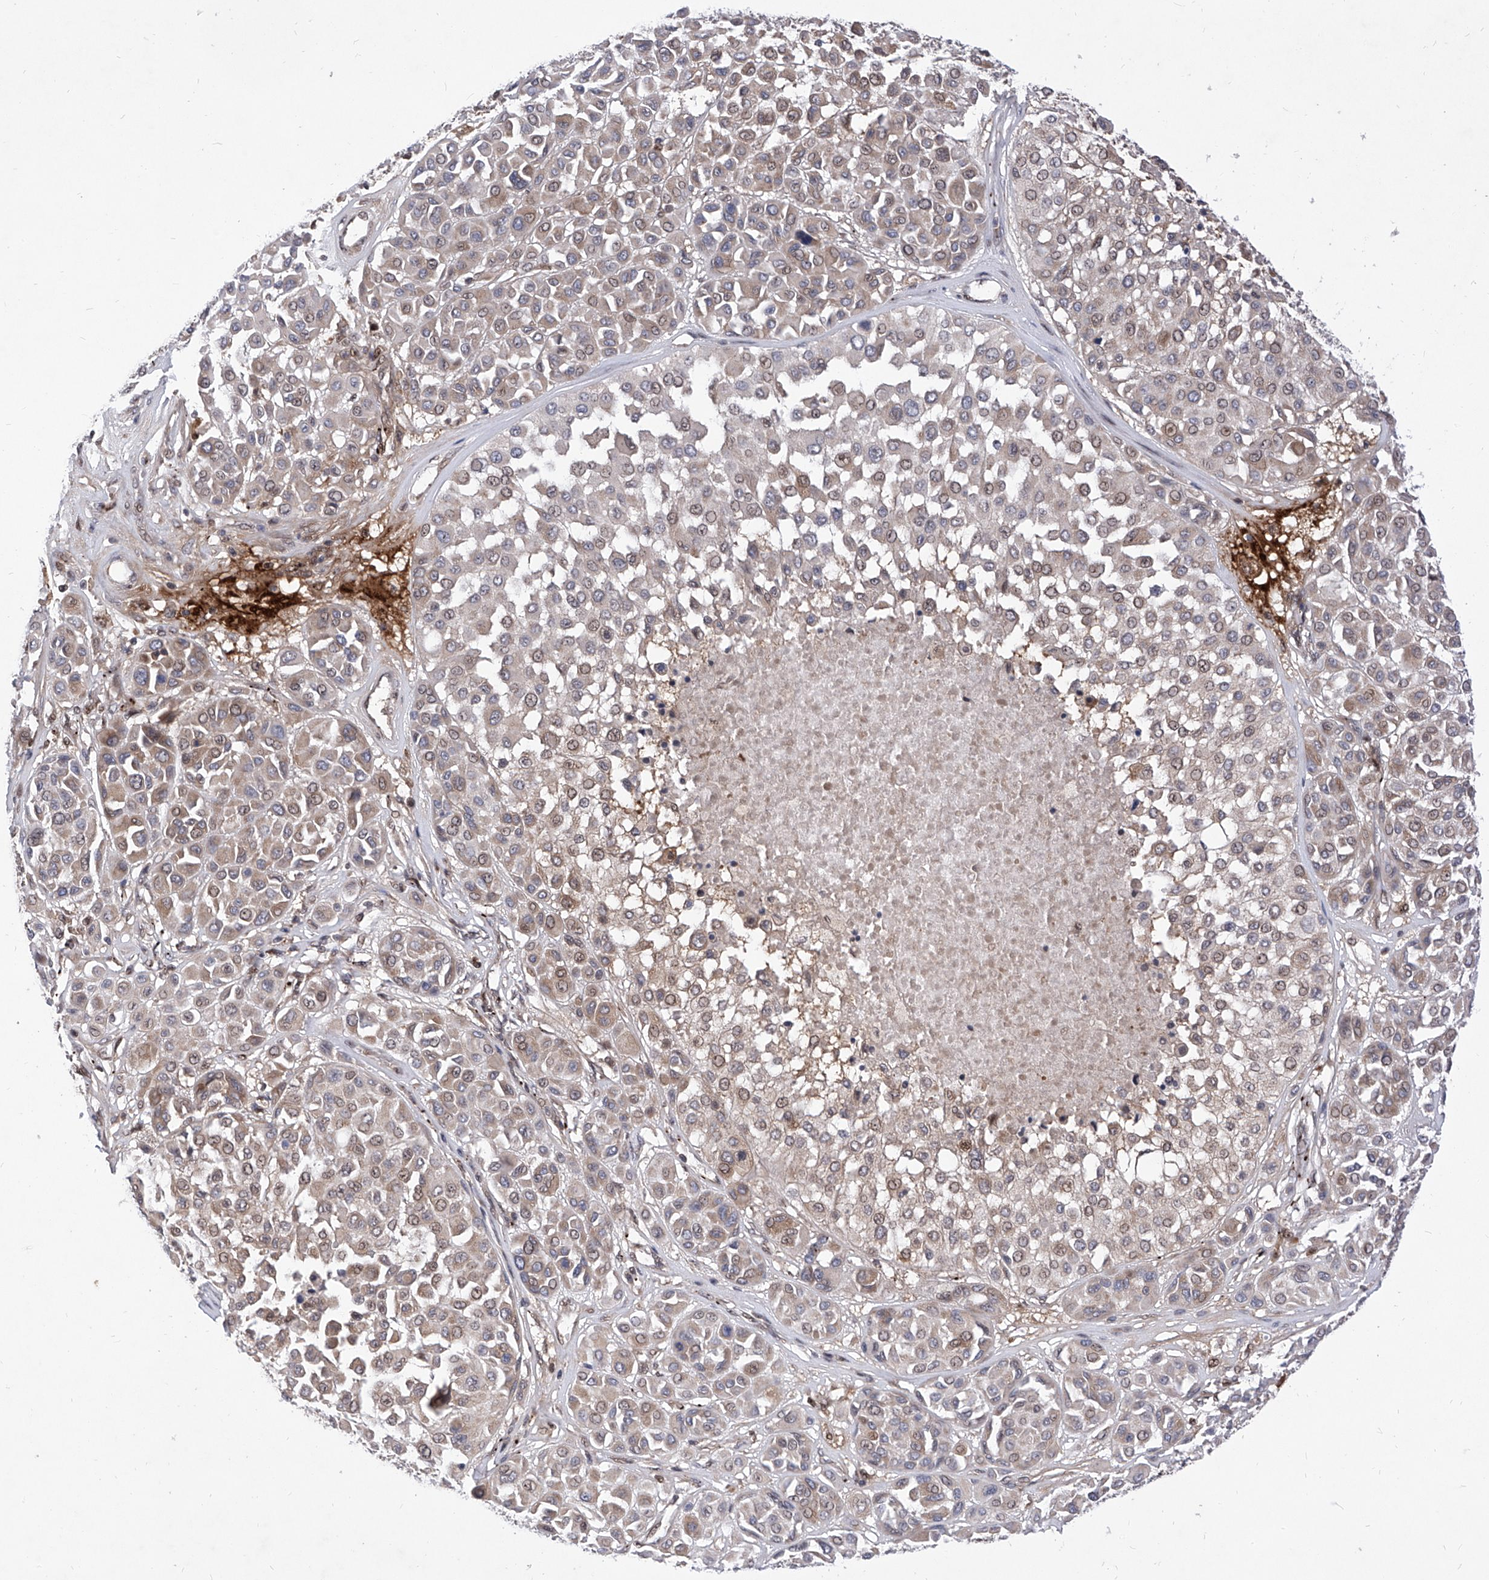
{"staining": {"intensity": "weak", "quantity": "25%-75%", "location": "cytoplasmic/membranous,nuclear"}, "tissue": "melanoma", "cell_type": "Tumor cells", "image_type": "cancer", "snomed": [{"axis": "morphology", "description": "Malignant melanoma, Metastatic site"}, {"axis": "topography", "description": "Soft tissue"}], "caption": "Human melanoma stained with a brown dye exhibits weak cytoplasmic/membranous and nuclear positive staining in approximately 25%-75% of tumor cells.", "gene": "LGR4", "patient": {"sex": "male", "age": 41}}